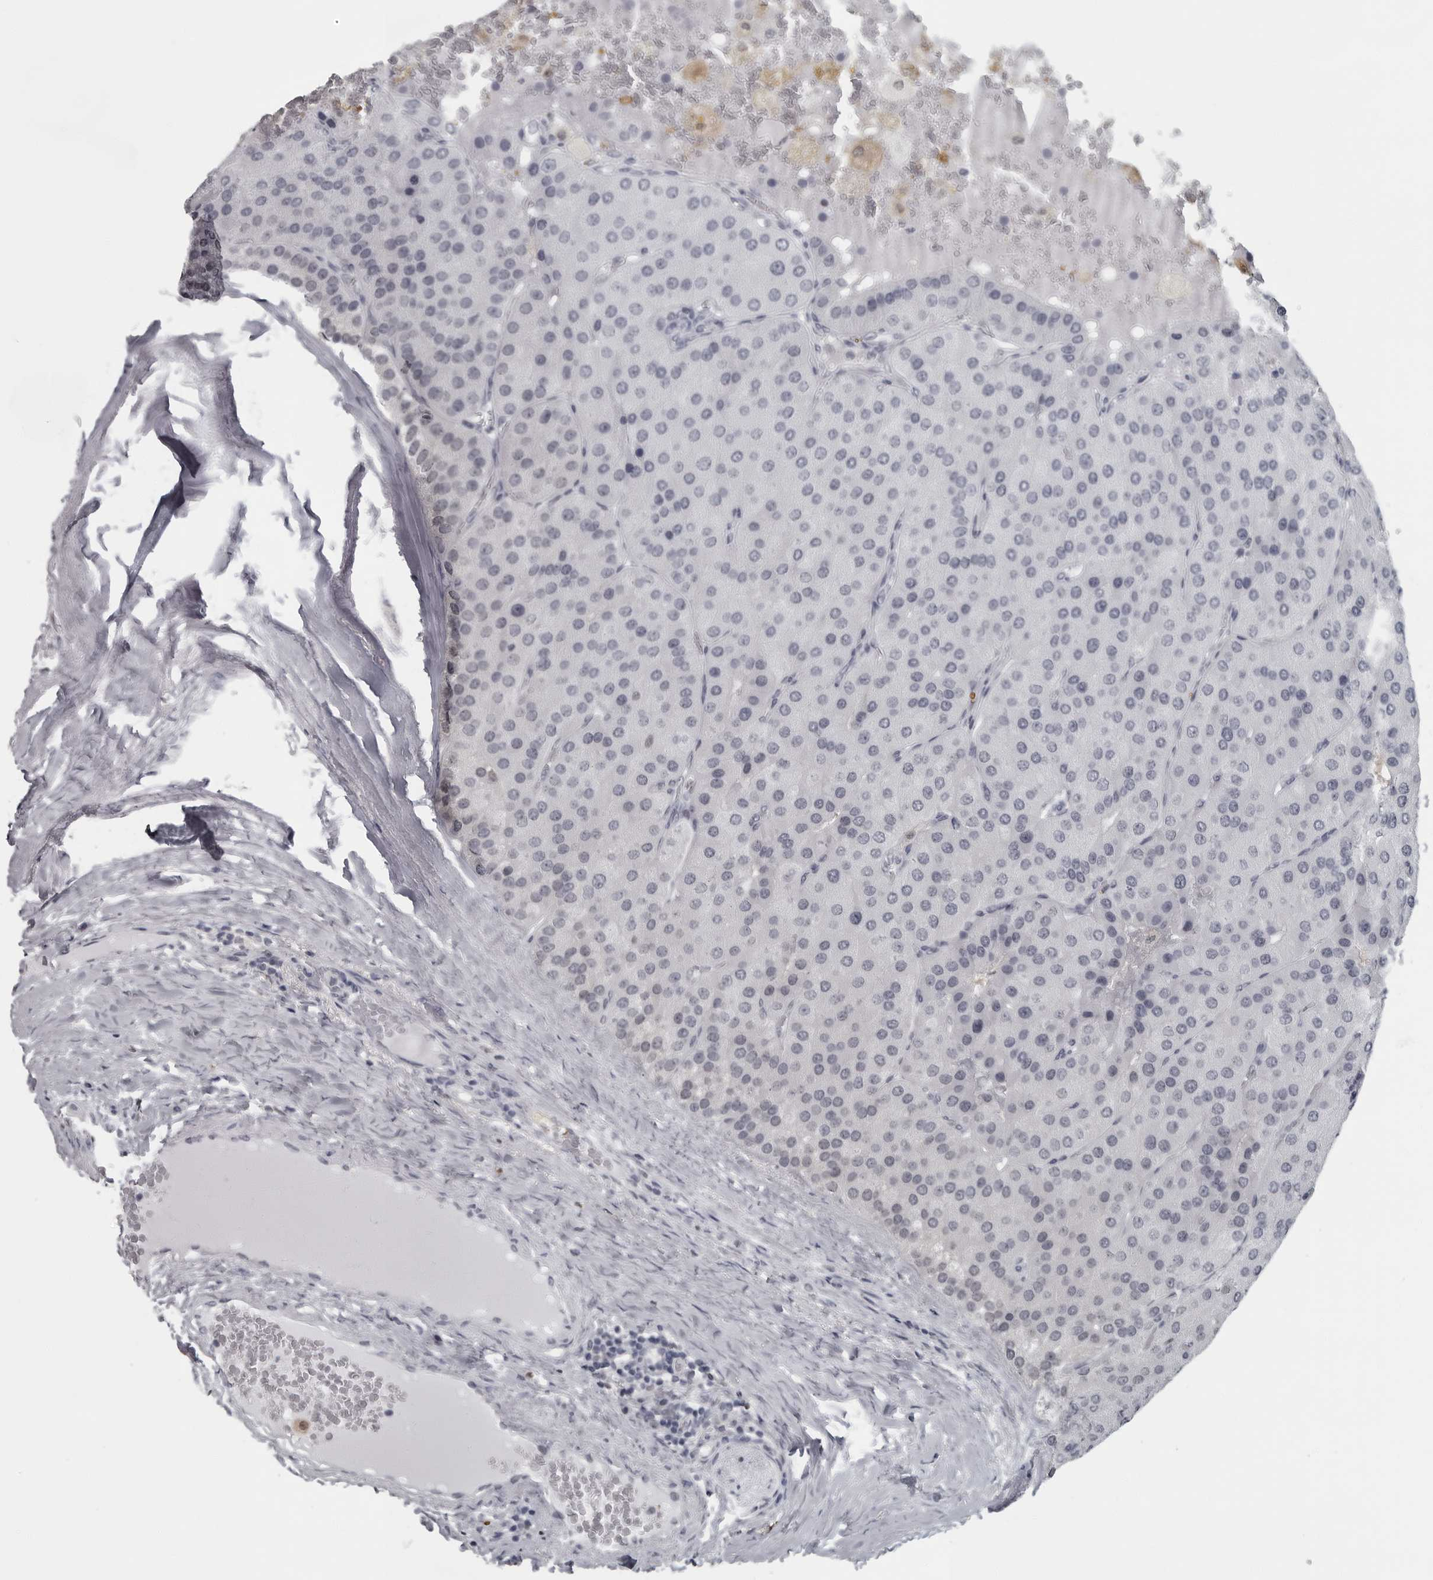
{"staining": {"intensity": "weak", "quantity": "25%-75%", "location": "nuclear"}, "tissue": "parathyroid gland", "cell_type": "Glandular cells", "image_type": "normal", "snomed": [{"axis": "morphology", "description": "Normal tissue, NOS"}, {"axis": "morphology", "description": "Adenoma, NOS"}, {"axis": "topography", "description": "Parathyroid gland"}], "caption": "IHC (DAB (3,3'-diaminobenzidine)) staining of unremarkable parathyroid gland demonstrates weak nuclear protein positivity in about 25%-75% of glandular cells.", "gene": "LZIC", "patient": {"sex": "female", "age": 86}}